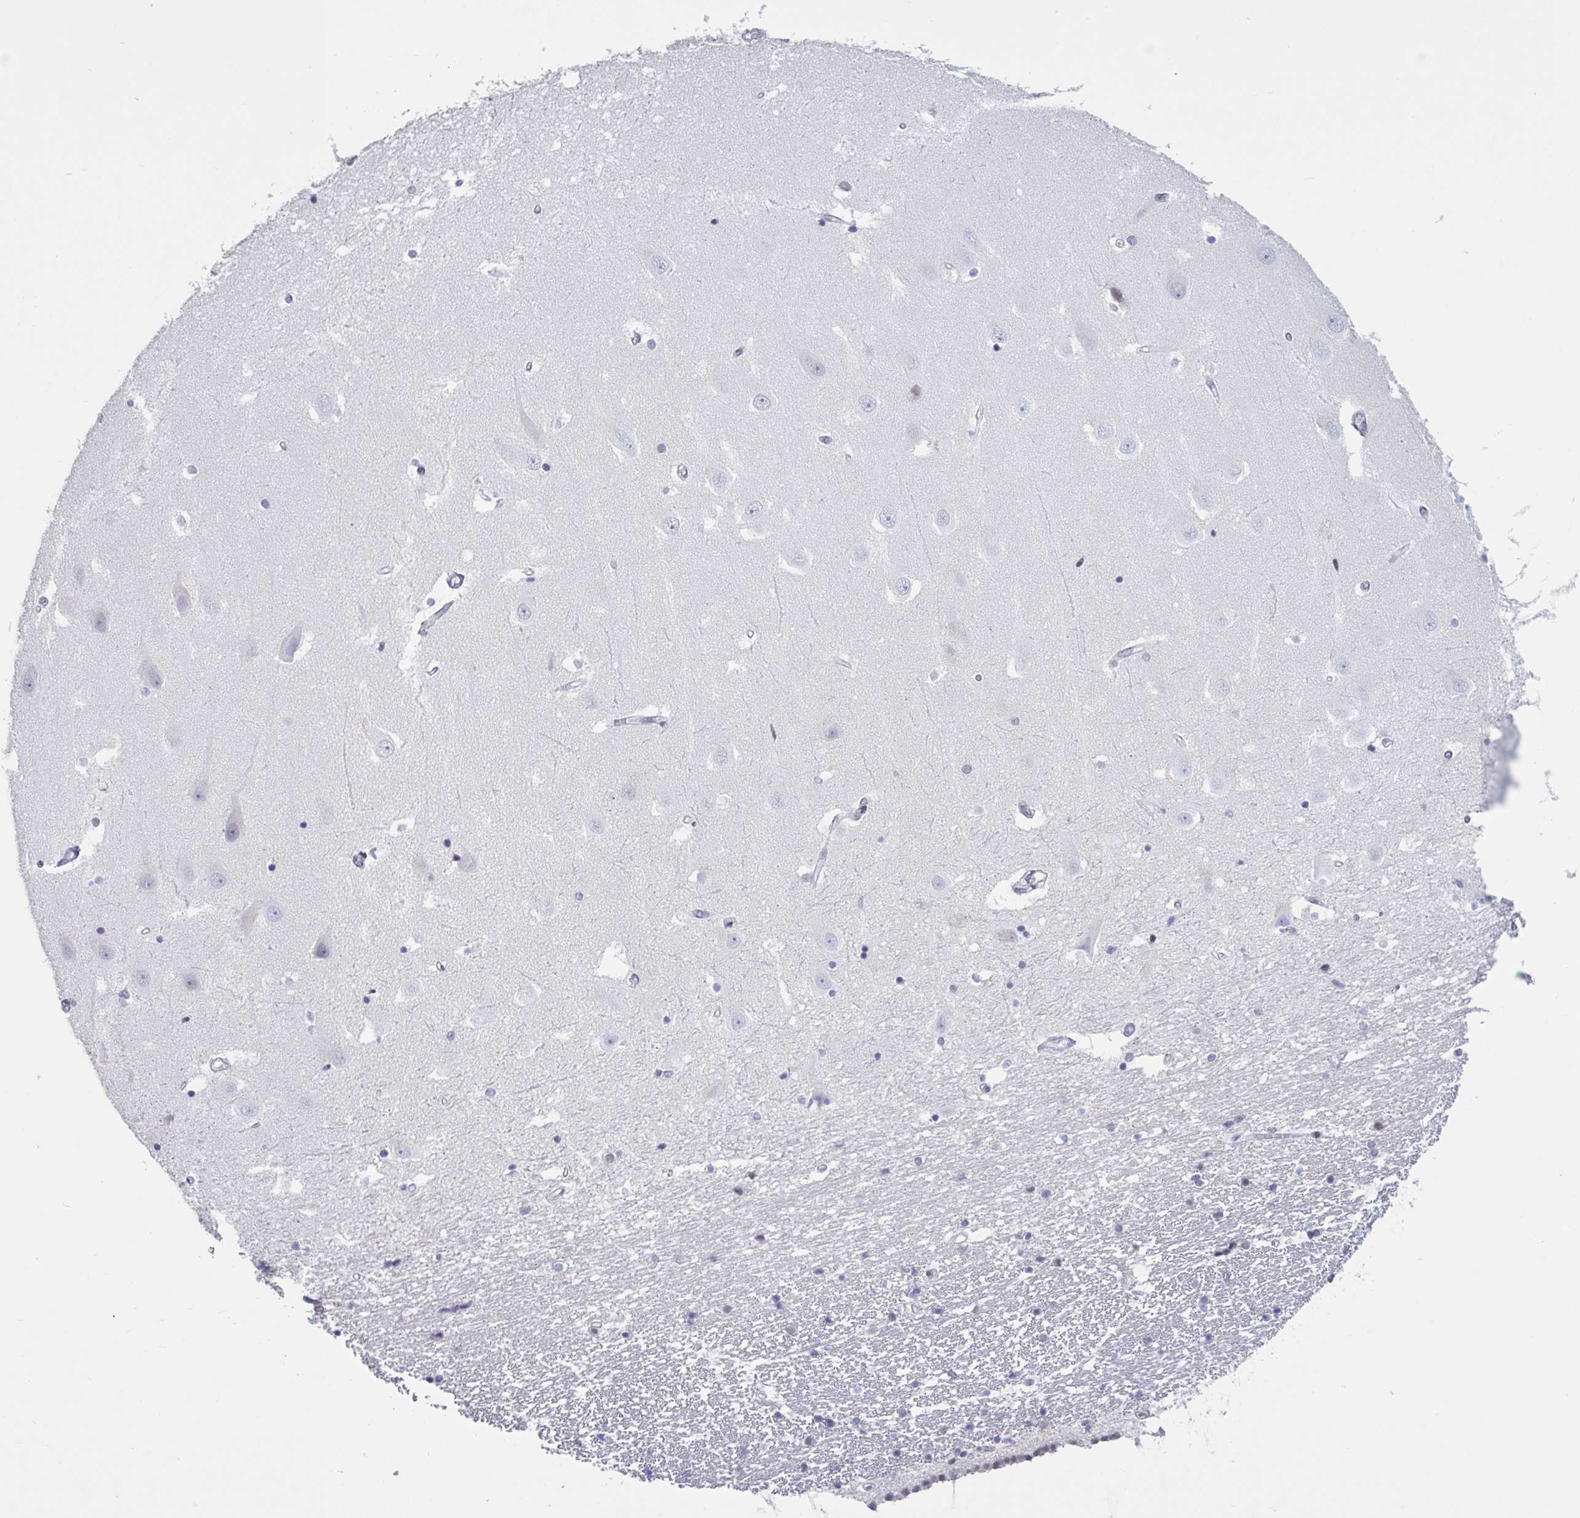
{"staining": {"intensity": "negative", "quantity": "none", "location": "none"}, "tissue": "hippocampus", "cell_type": "Glial cells", "image_type": "normal", "snomed": [{"axis": "morphology", "description": "Normal tissue, NOS"}, {"axis": "topography", "description": "Hippocampus"}], "caption": "This image is of unremarkable hippocampus stained with IHC to label a protein in brown with the nuclei are counter-stained blue. There is no expression in glial cells. Nuclei are stained in blue.", "gene": "BCL7B", "patient": {"sex": "male", "age": 63}}